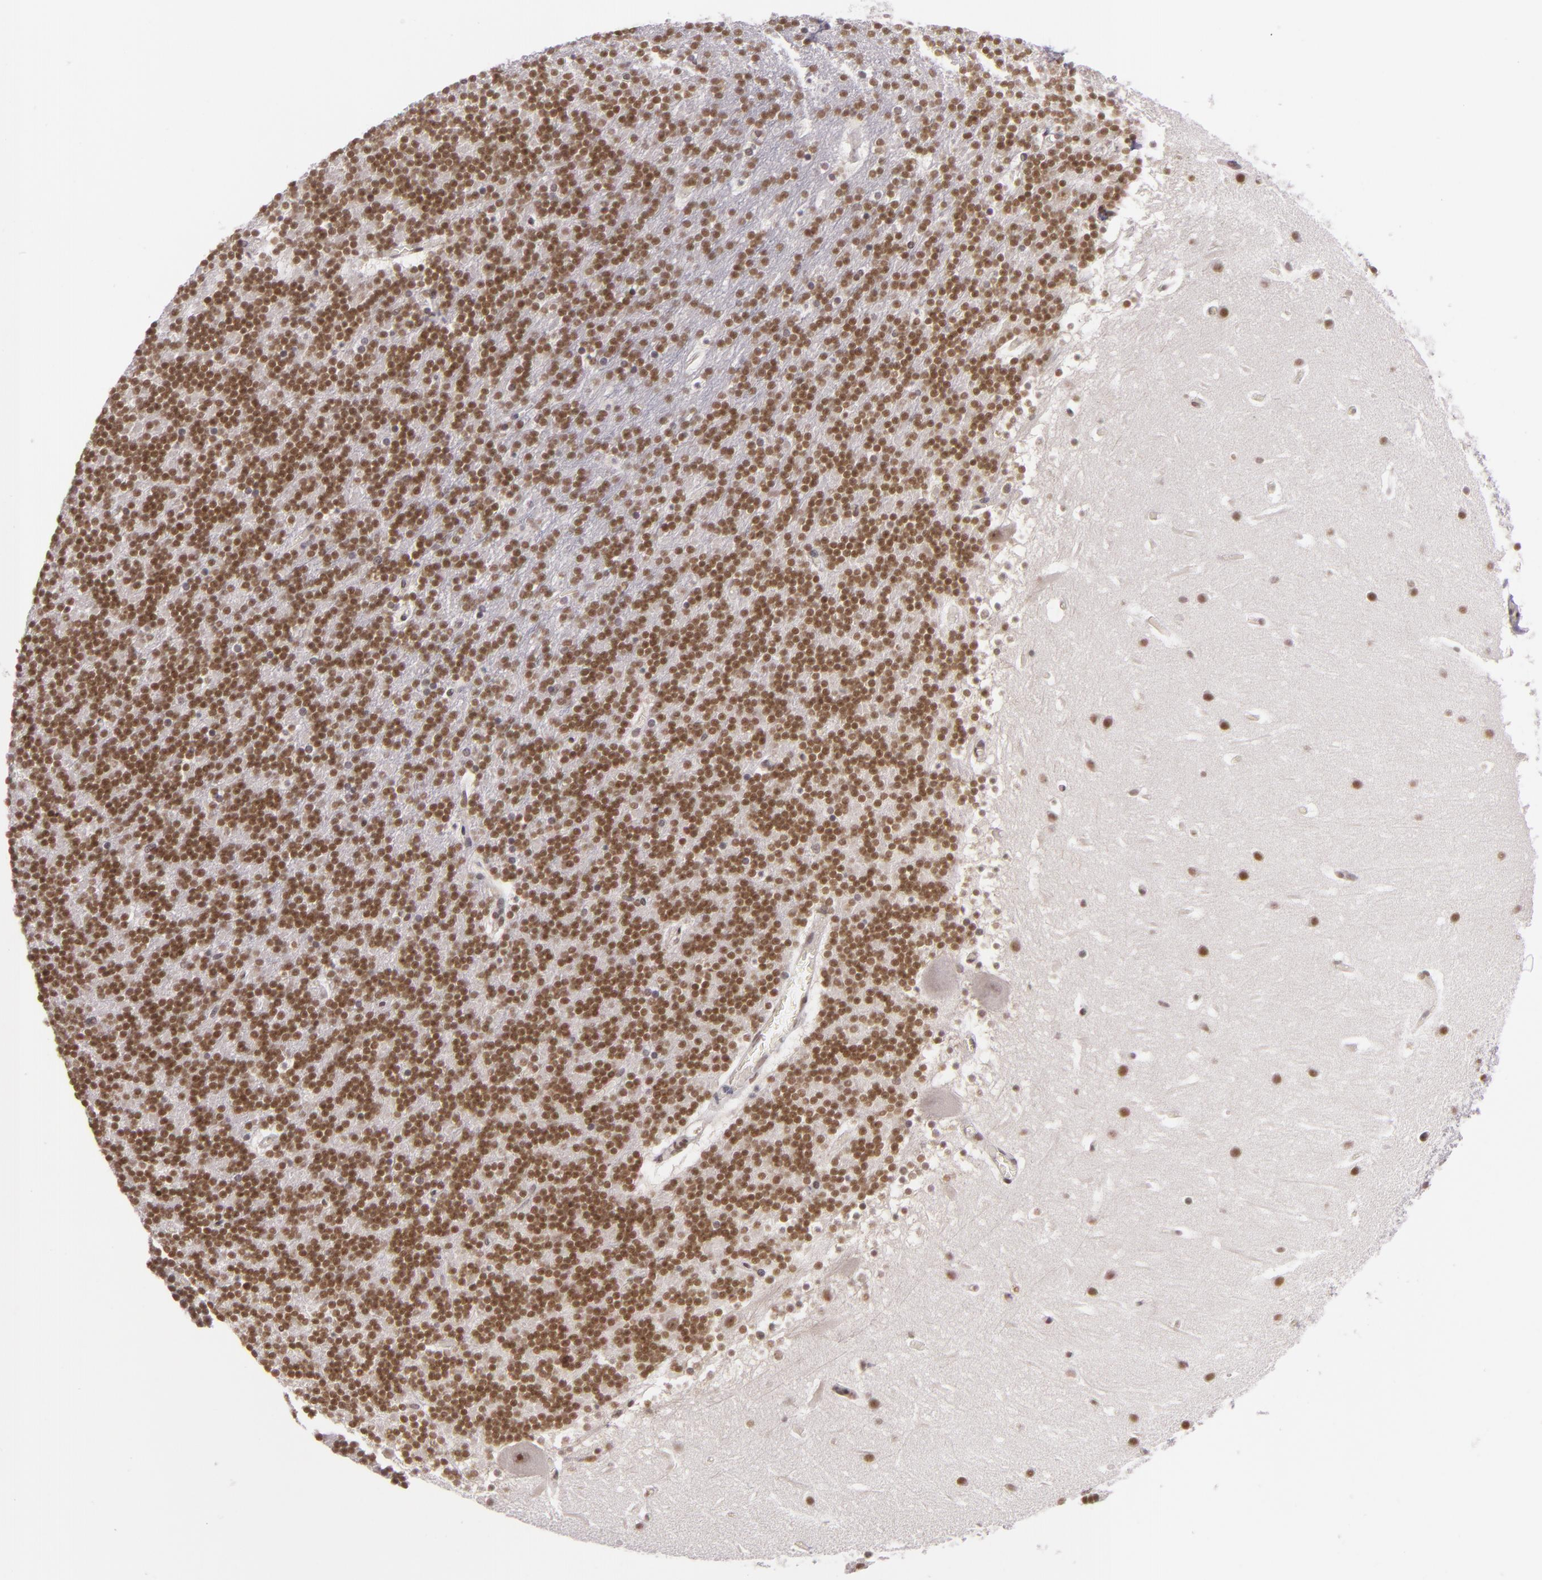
{"staining": {"intensity": "moderate", "quantity": ">75%", "location": "nuclear"}, "tissue": "cerebellum", "cell_type": "Cells in granular layer", "image_type": "normal", "snomed": [{"axis": "morphology", "description": "Normal tissue, NOS"}, {"axis": "topography", "description": "Cerebellum"}], "caption": "Cerebellum was stained to show a protein in brown. There is medium levels of moderate nuclear positivity in about >75% of cells in granular layer. (DAB IHC with brightfield microscopy, high magnification).", "gene": "ZFX", "patient": {"sex": "male", "age": 45}}